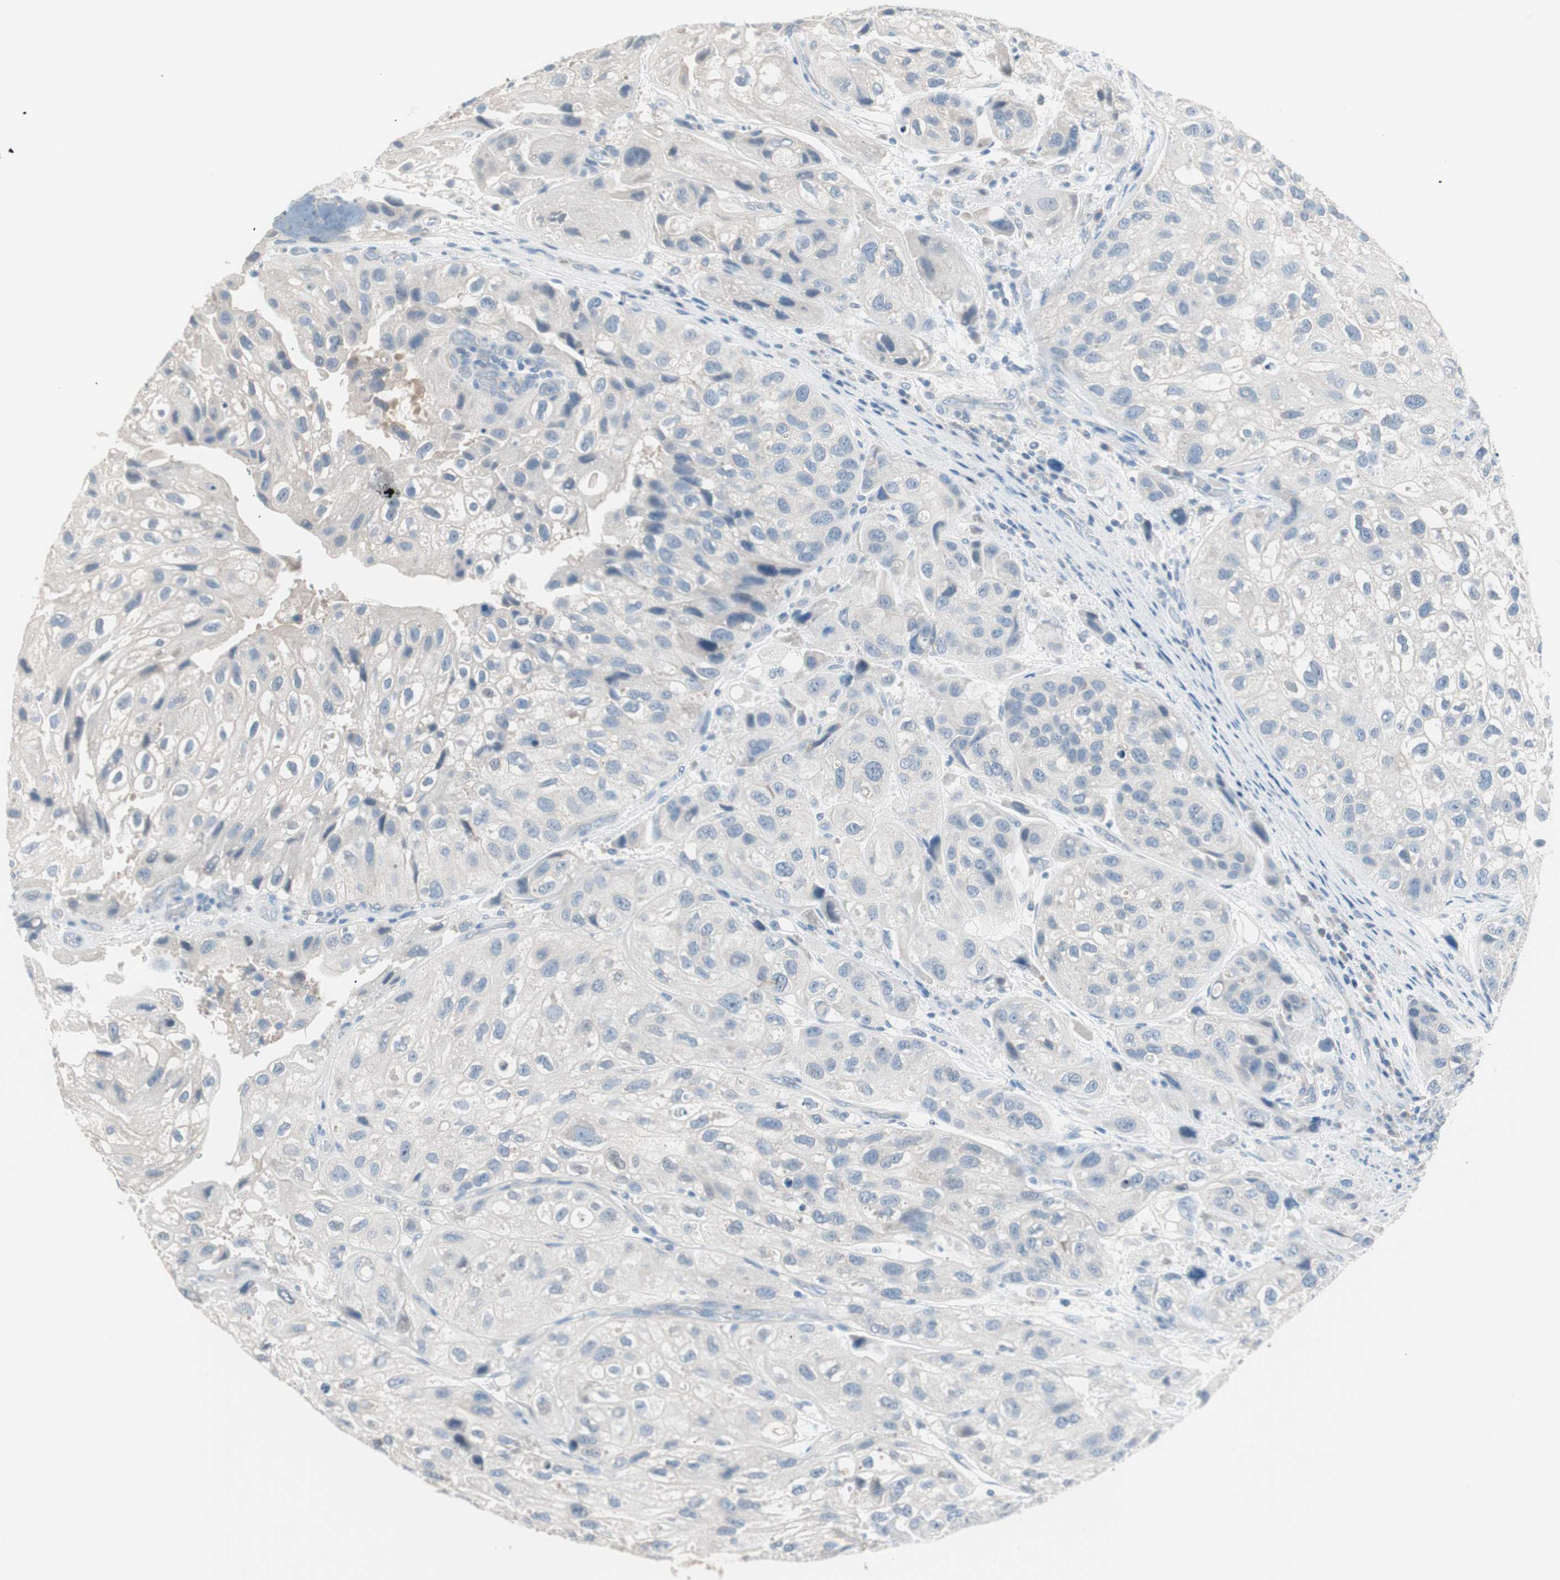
{"staining": {"intensity": "negative", "quantity": "none", "location": "none"}, "tissue": "urothelial cancer", "cell_type": "Tumor cells", "image_type": "cancer", "snomed": [{"axis": "morphology", "description": "Urothelial carcinoma, High grade"}, {"axis": "topography", "description": "Urinary bladder"}], "caption": "This image is of urothelial carcinoma (high-grade) stained with immunohistochemistry (IHC) to label a protein in brown with the nuclei are counter-stained blue. There is no staining in tumor cells.", "gene": "VIL1", "patient": {"sex": "female", "age": 64}}